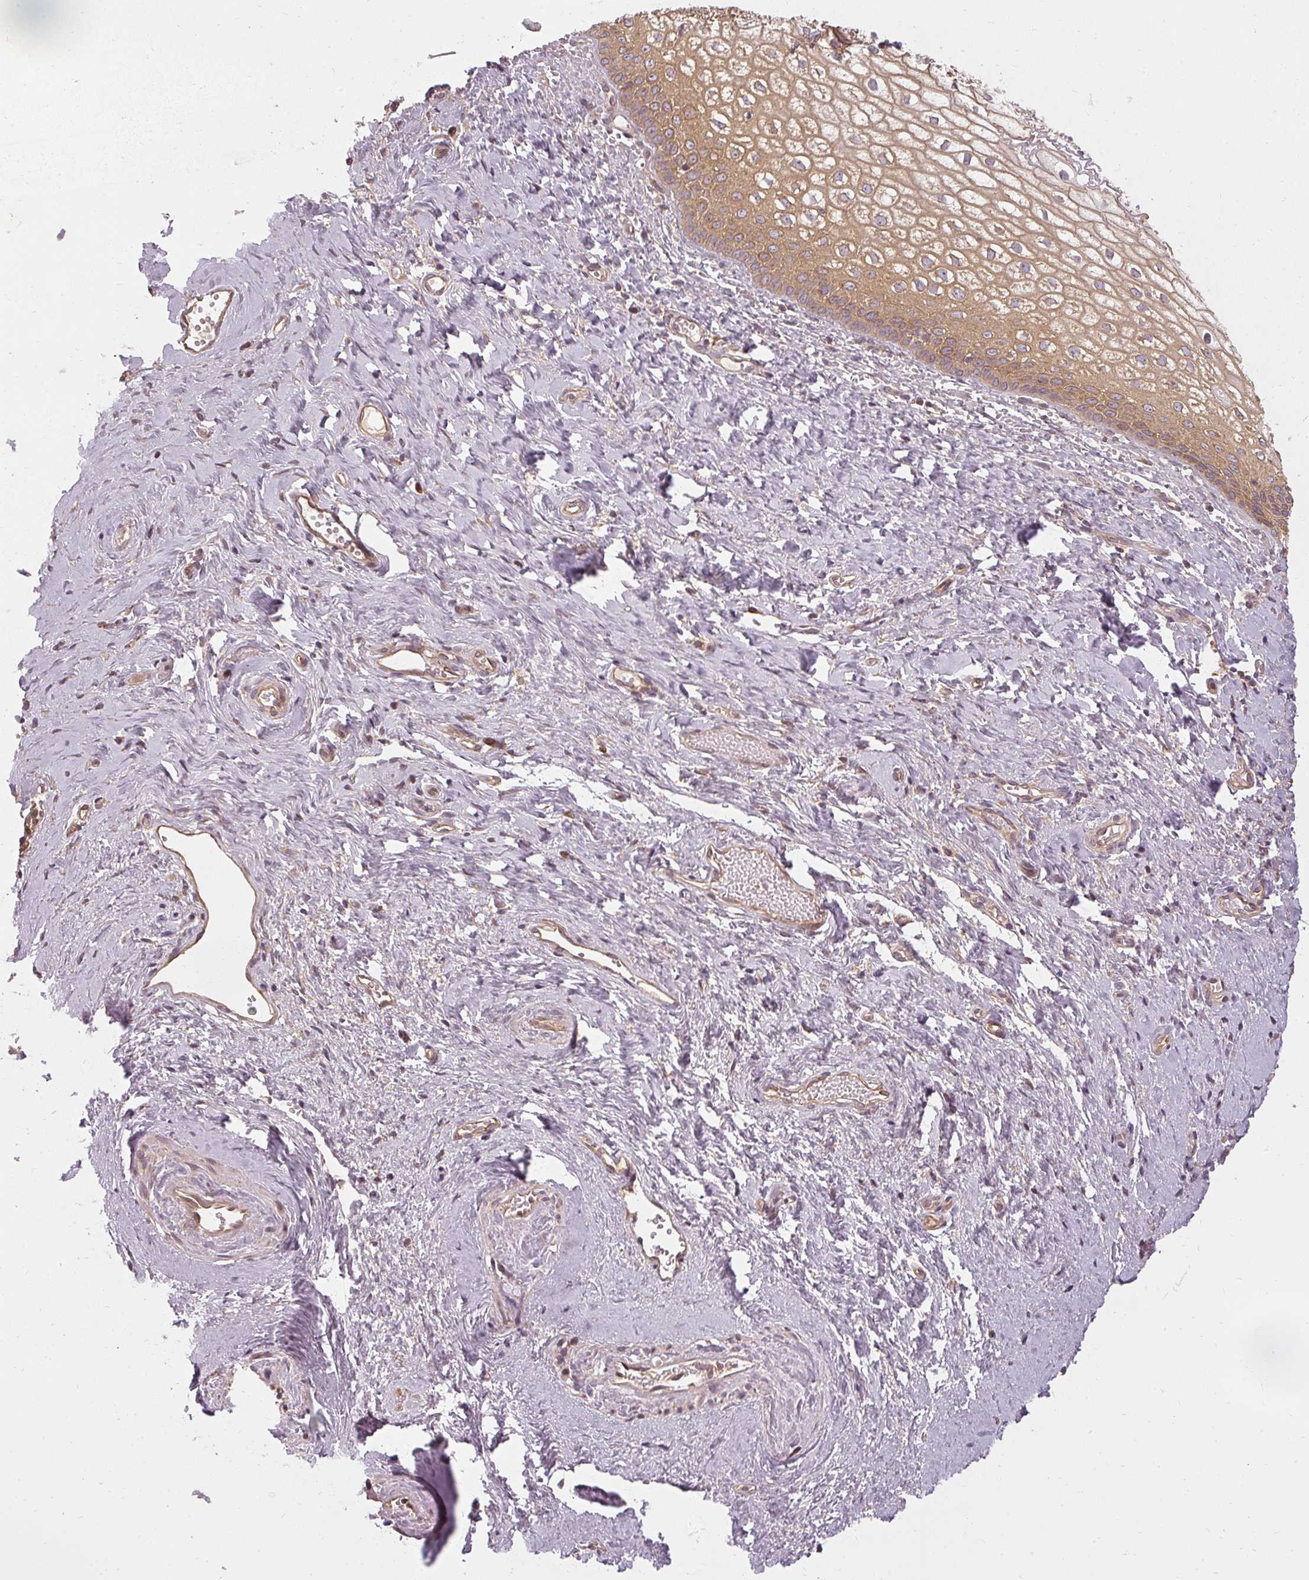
{"staining": {"intensity": "moderate", "quantity": ">75%", "location": "cytoplasmic/membranous"}, "tissue": "vagina", "cell_type": "Squamous epithelial cells", "image_type": "normal", "snomed": [{"axis": "morphology", "description": "Normal tissue, NOS"}, {"axis": "topography", "description": "Vagina"}], "caption": "Immunohistochemistry (IHC) (DAB) staining of normal human vagina displays moderate cytoplasmic/membranous protein expression in about >75% of squamous epithelial cells. (DAB (3,3'-diaminobenzidine) IHC with brightfield microscopy, high magnification).", "gene": "RPL24", "patient": {"sex": "female", "age": 59}}